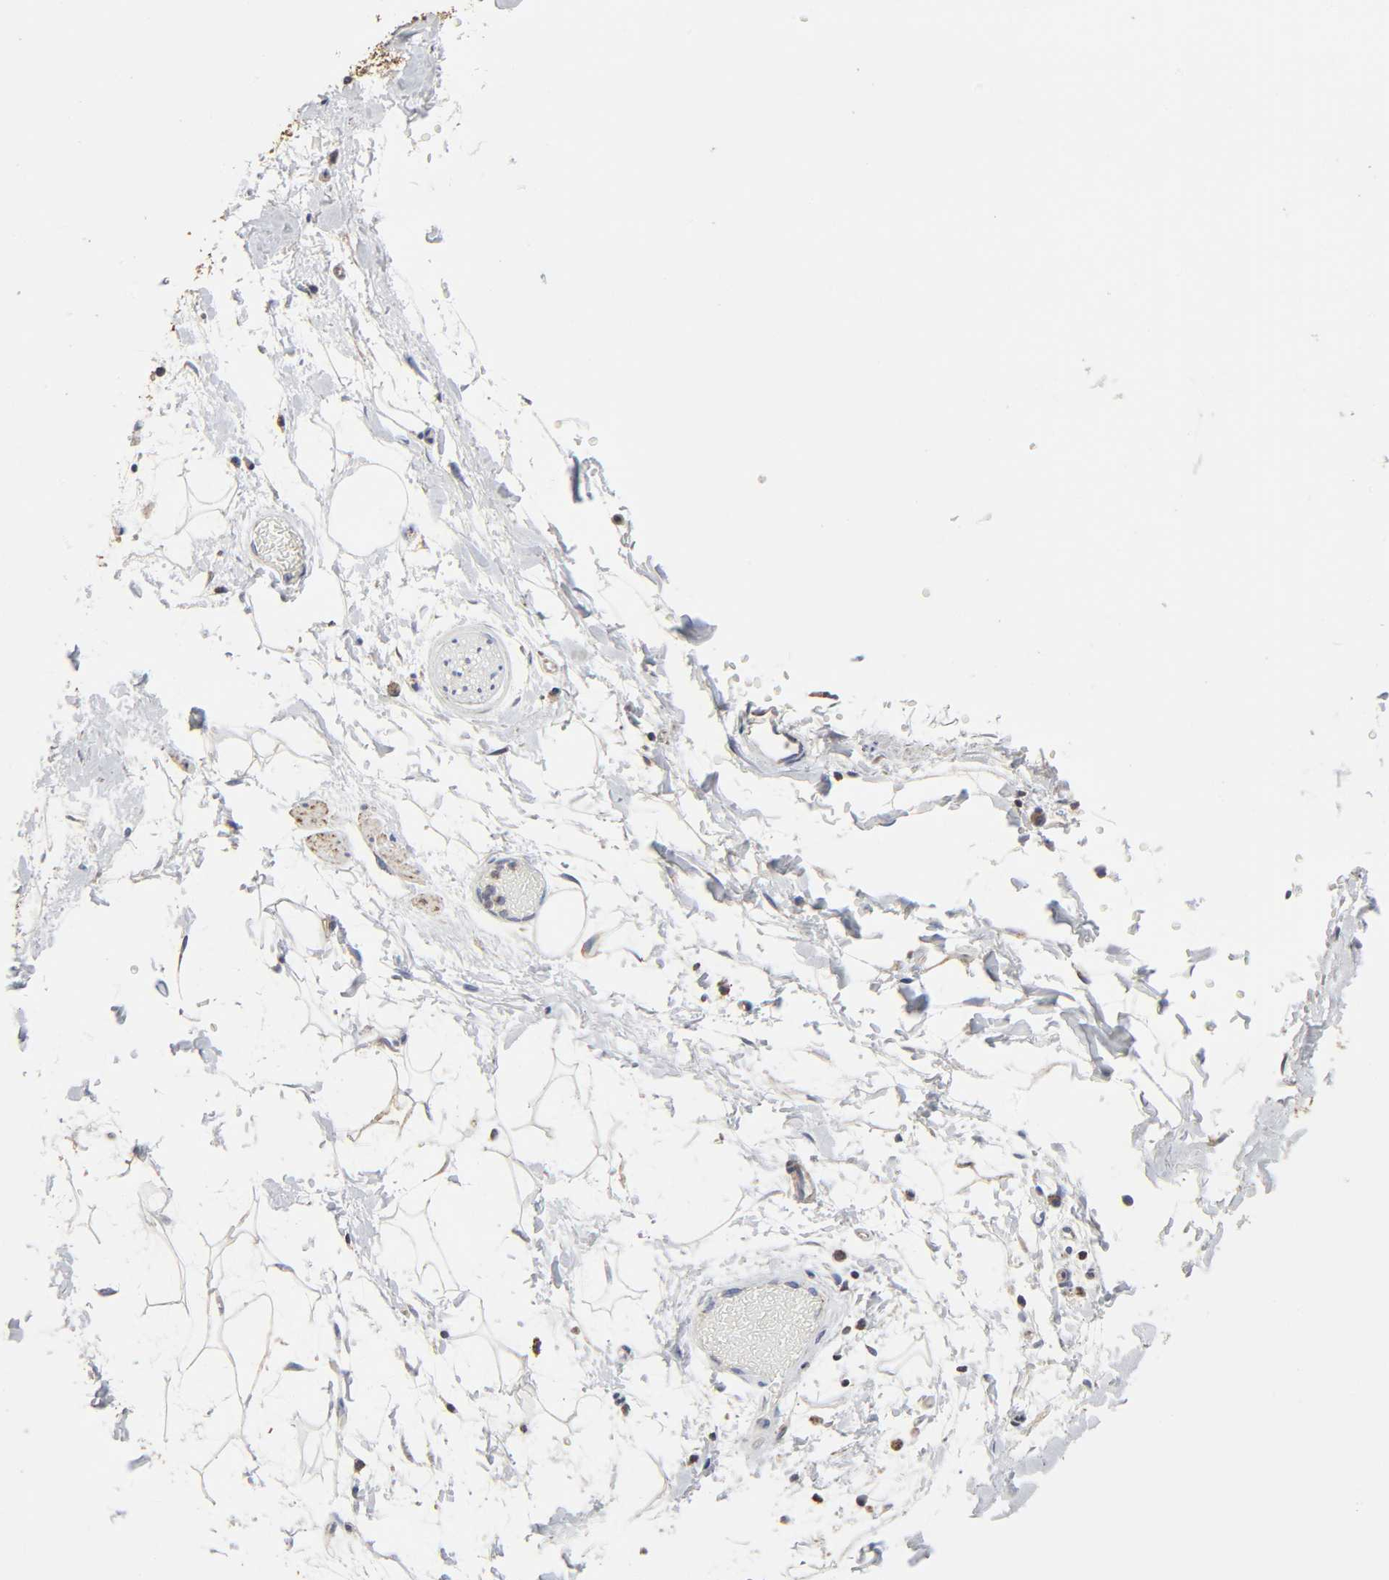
{"staining": {"intensity": "weak", "quantity": "25%-75%", "location": "cytoplasmic/membranous"}, "tissue": "adipose tissue", "cell_type": "Adipocytes", "image_type": "normal", "snomed": [{"axis": "morphology", "description": "Normal tissue, NOS"}, {"axis": "topography", "description": "Soft tissue"}, {"axis": "topography", "description": "Peripheral nerve tissue"}], "caption": "Adipocytes reveal weak cytoplasmic/membranous staining in about 25%-75% of cells in benign adipose tissue. The protein is shown in brown color, while the nuclei are stained blue.", "gene": "COX6B1", "patient": {"sex": "female", "age": 71}}